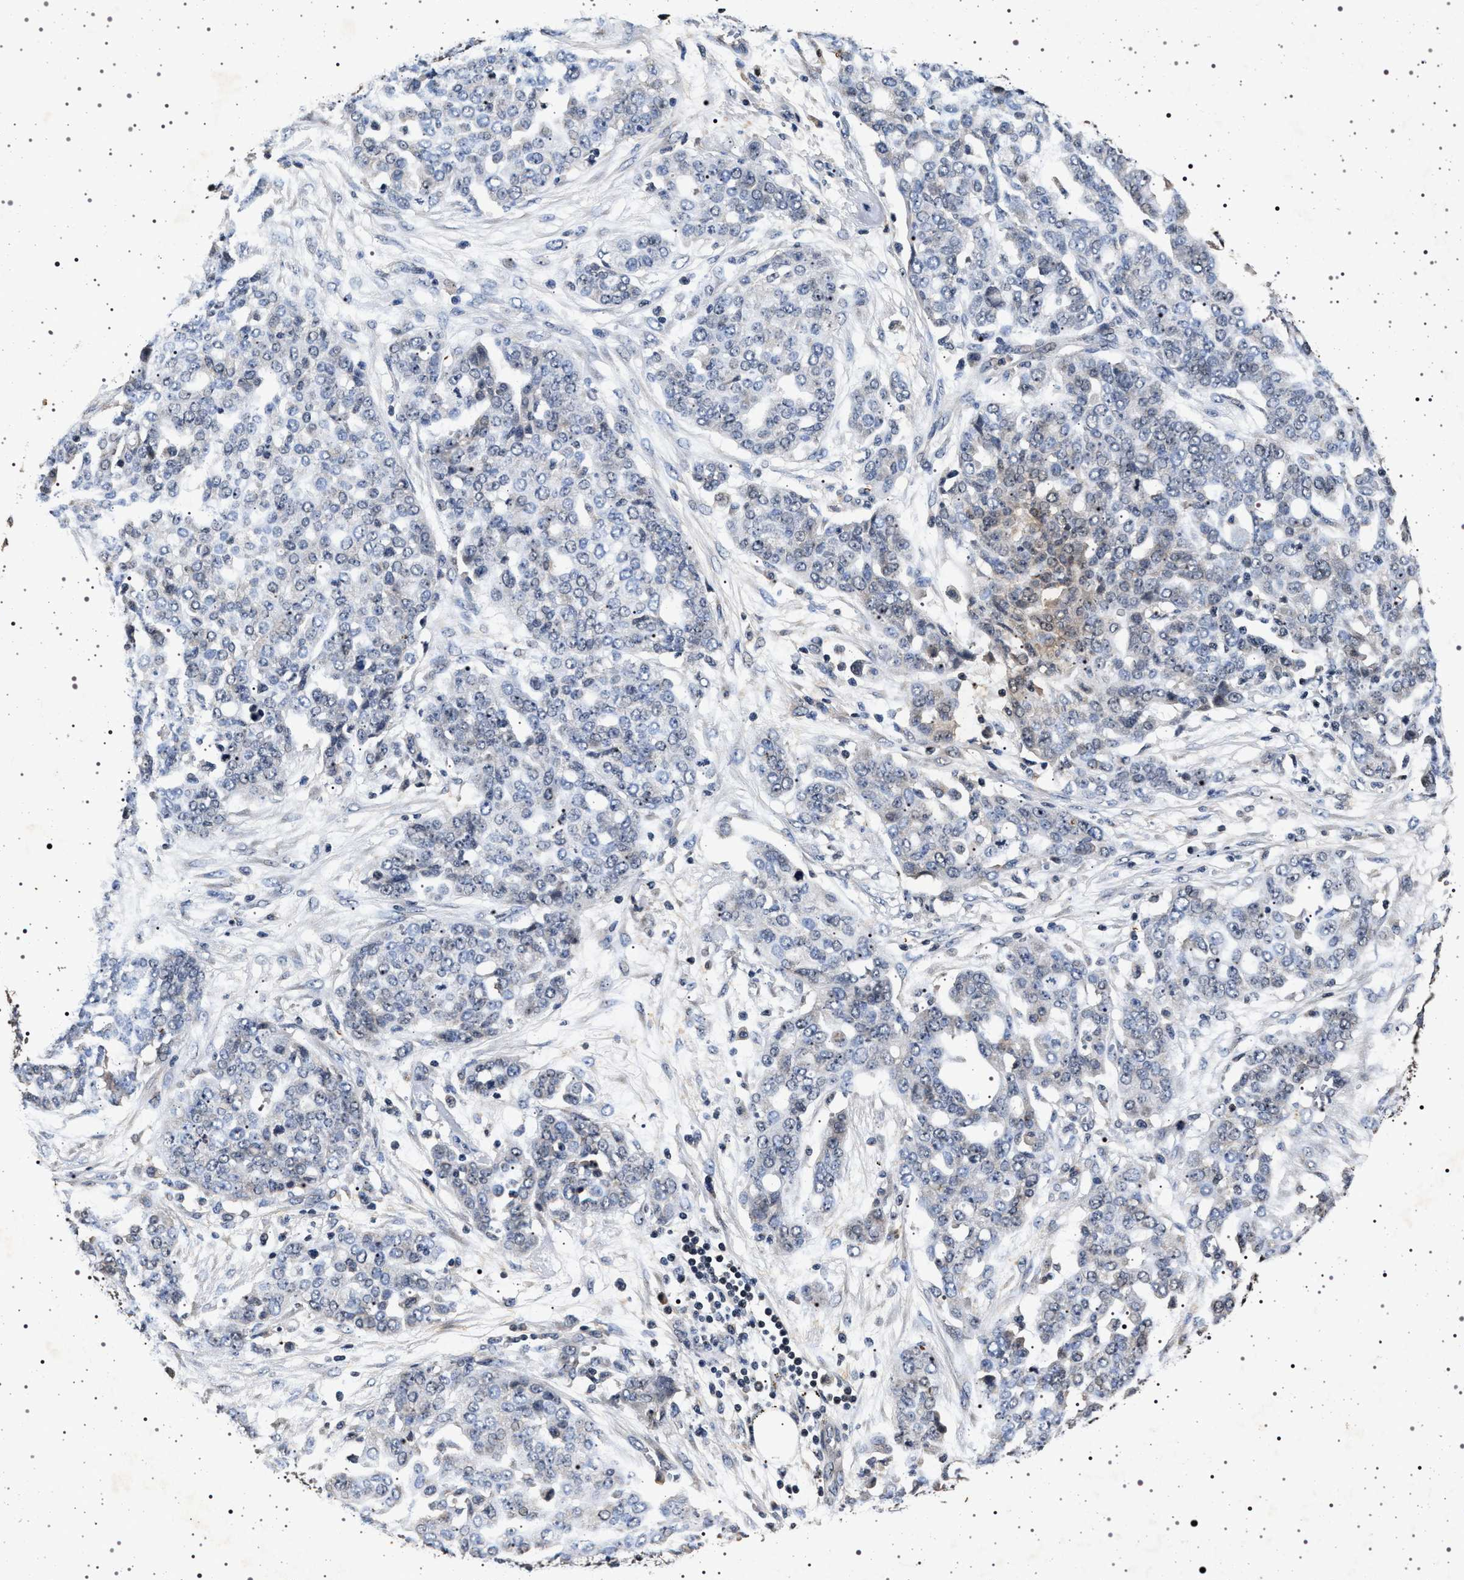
{"staining": {"intensity": "negative", "quantity": "none", "location": "none"}, "tissue": "ovarian cancer", "cell_type": "Tumor cells", "image_type": "cancer", "snomed": [{"axis": "morphology", "description": "Cystadenocarcinoma, serous, NOS"}, {"axis": "topography", "description": "Soft tissue"}, {"axis": "topography", "description": "Ovary"}], "caption": "Immunohistochemistry (IHC) micrograph of human ovarian cancer (serous cystadenocarcinoma) stained for a protein (brown), which demonstrates no expression in tumor cells.", "gene": "CDKN1B", "patient": {"sex": "female", "age": 57}}